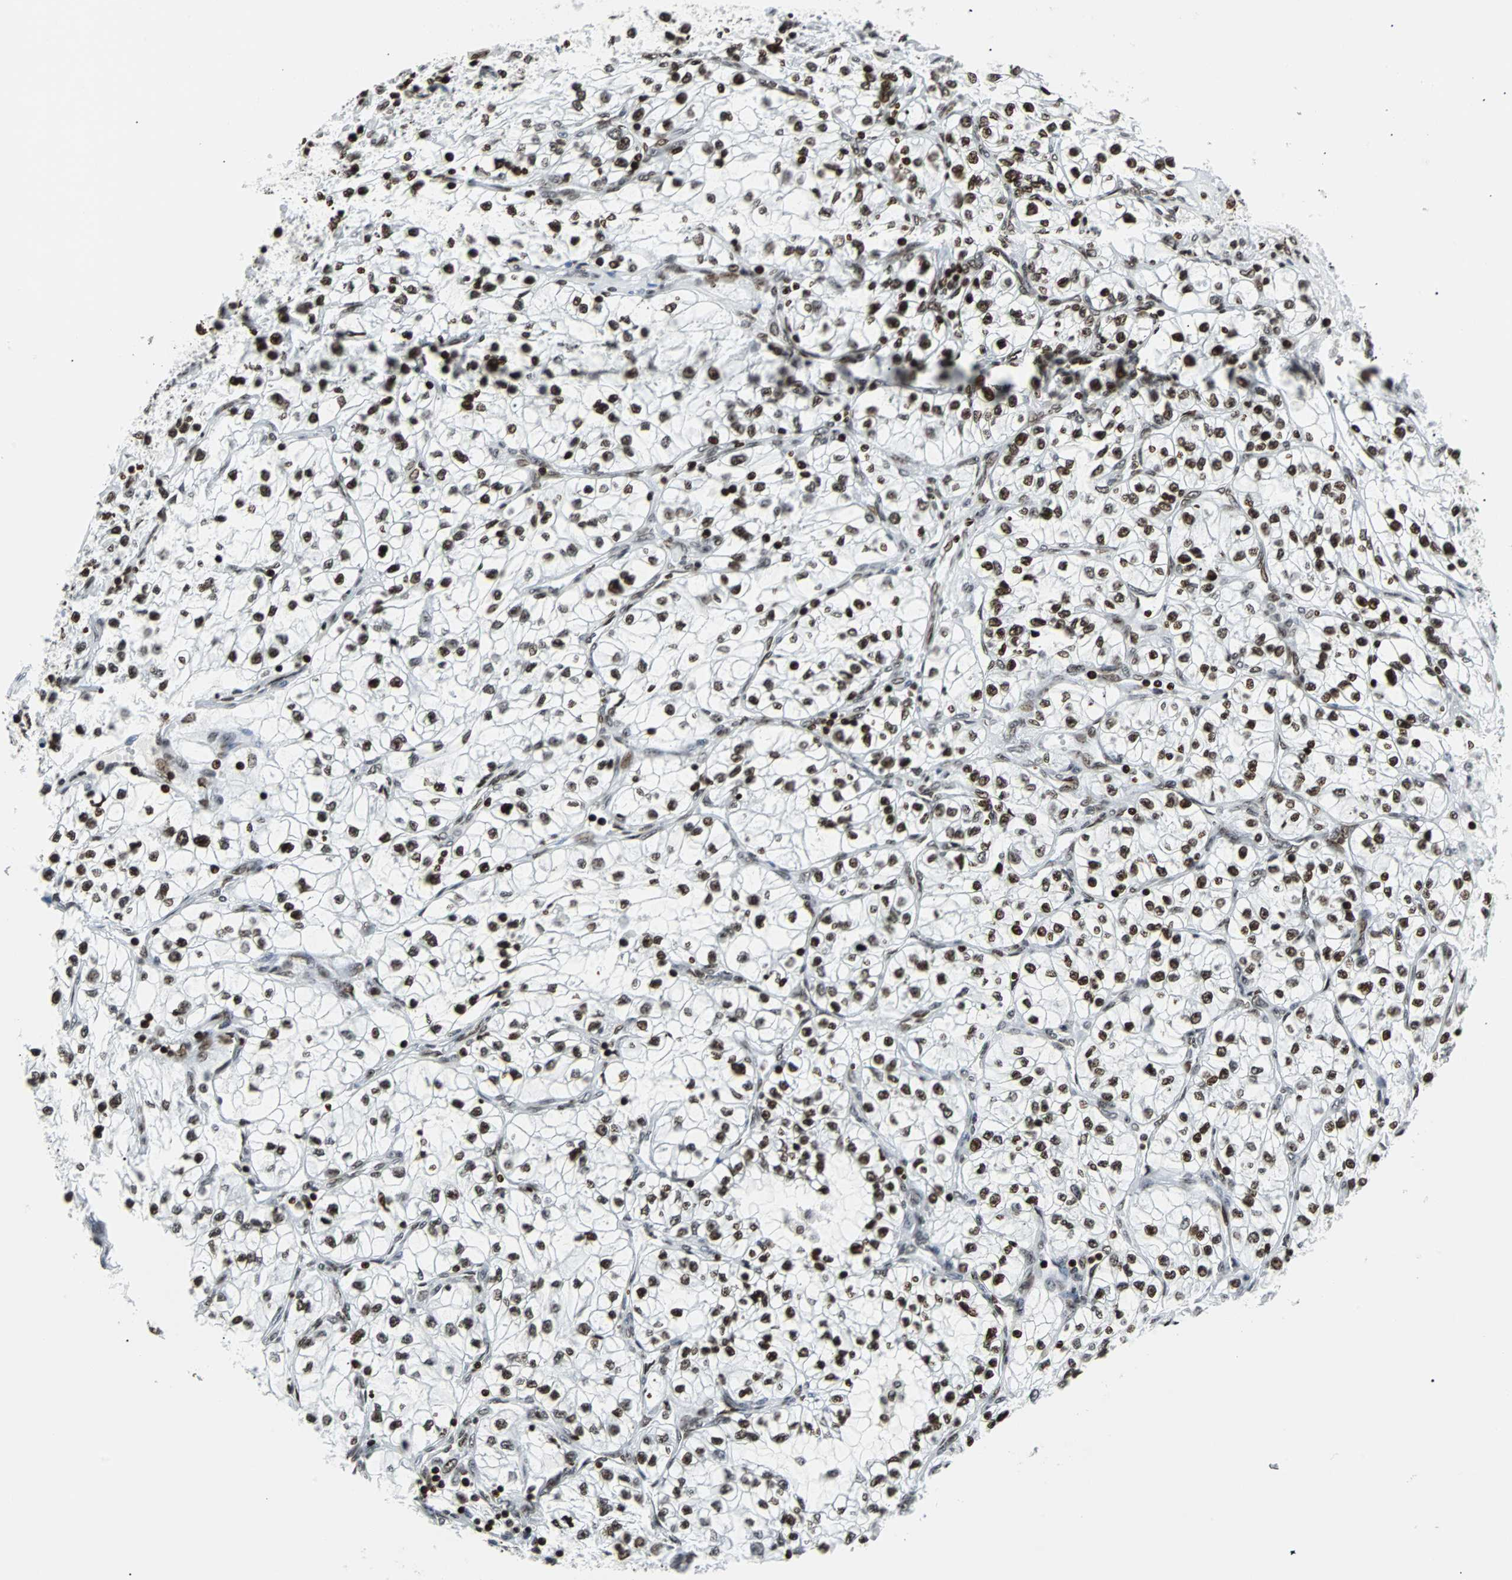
{"staining": {"intensity": "strong", "quantity": ">75%", "location": "nuclear"}, "tissue": "renal cancer", "cell_type": "Tumor cells", "image_type": "cancer", "snomed": [{"axis": "morphology", "description": "Adenocarcinoma, NOS"}, {"axis": "topography", "description": "Kidney"}], "caption": "Adenocarcinoma (renal) stained with a protein marker displays strong staining in tumor cells.", "gene": "ZNF131", "patient": {"sex": "female", "age": 57}}